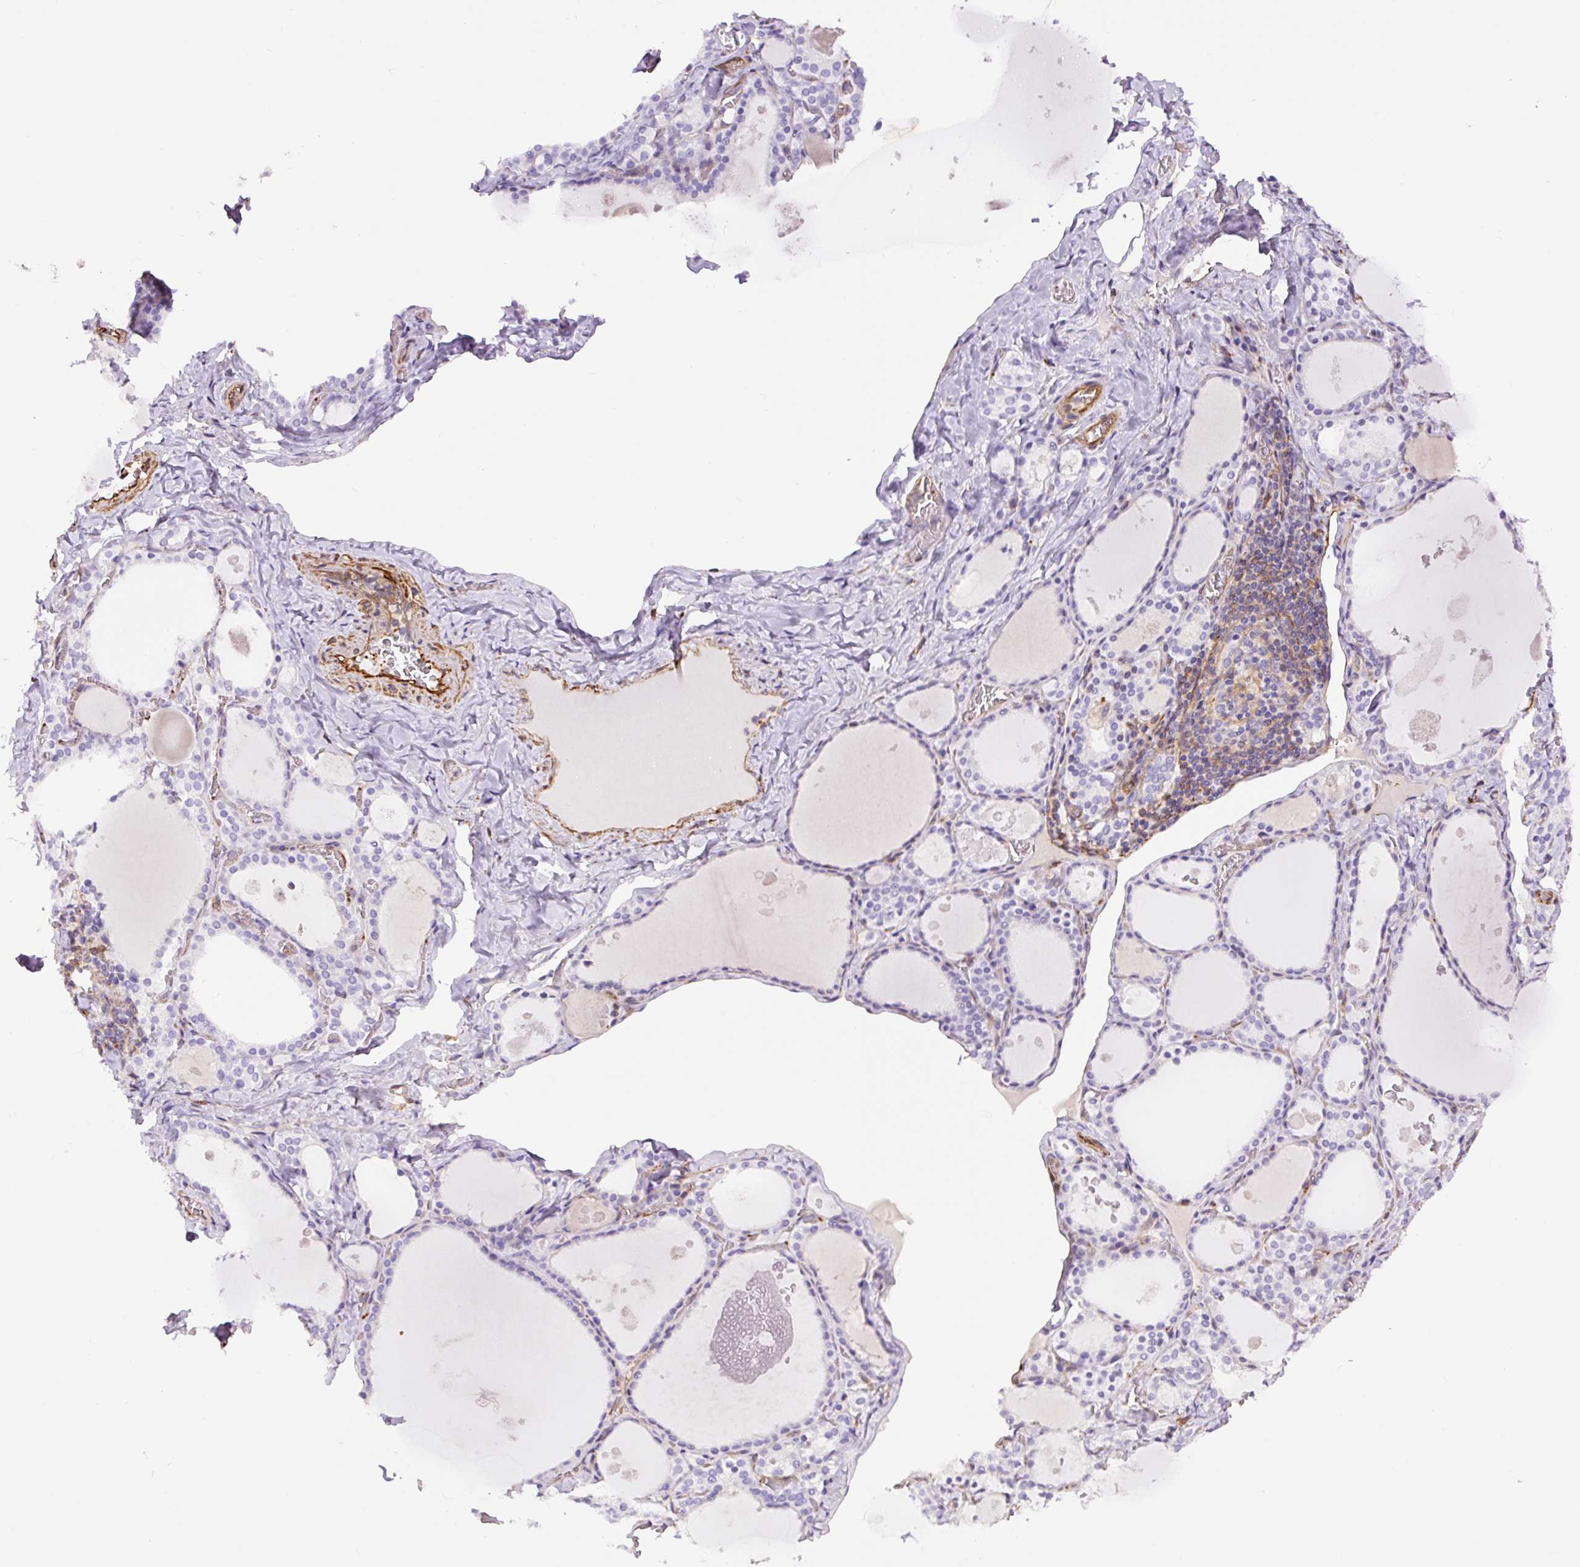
{"staining": {"intensity": "negative", "quantity": "none", "location": "none"}, "tissue": "thyroid gland", "cell_type": "Glandular cells", "image_type": "normal", "snomed": [{"axis": "morphology", "description": "Normal tissue, NOS"}, {"axis": "topography", "description": "Thyroid gland"}], "caption": "A high-resolution micrograph shows IHC staining of benign thyroid gland, which demonstrates no significant positivity in glandular cells. Nuclei are stained in blue.", "gene": "B3GALT5", "patient": {"sex": "male", "age": 56}}